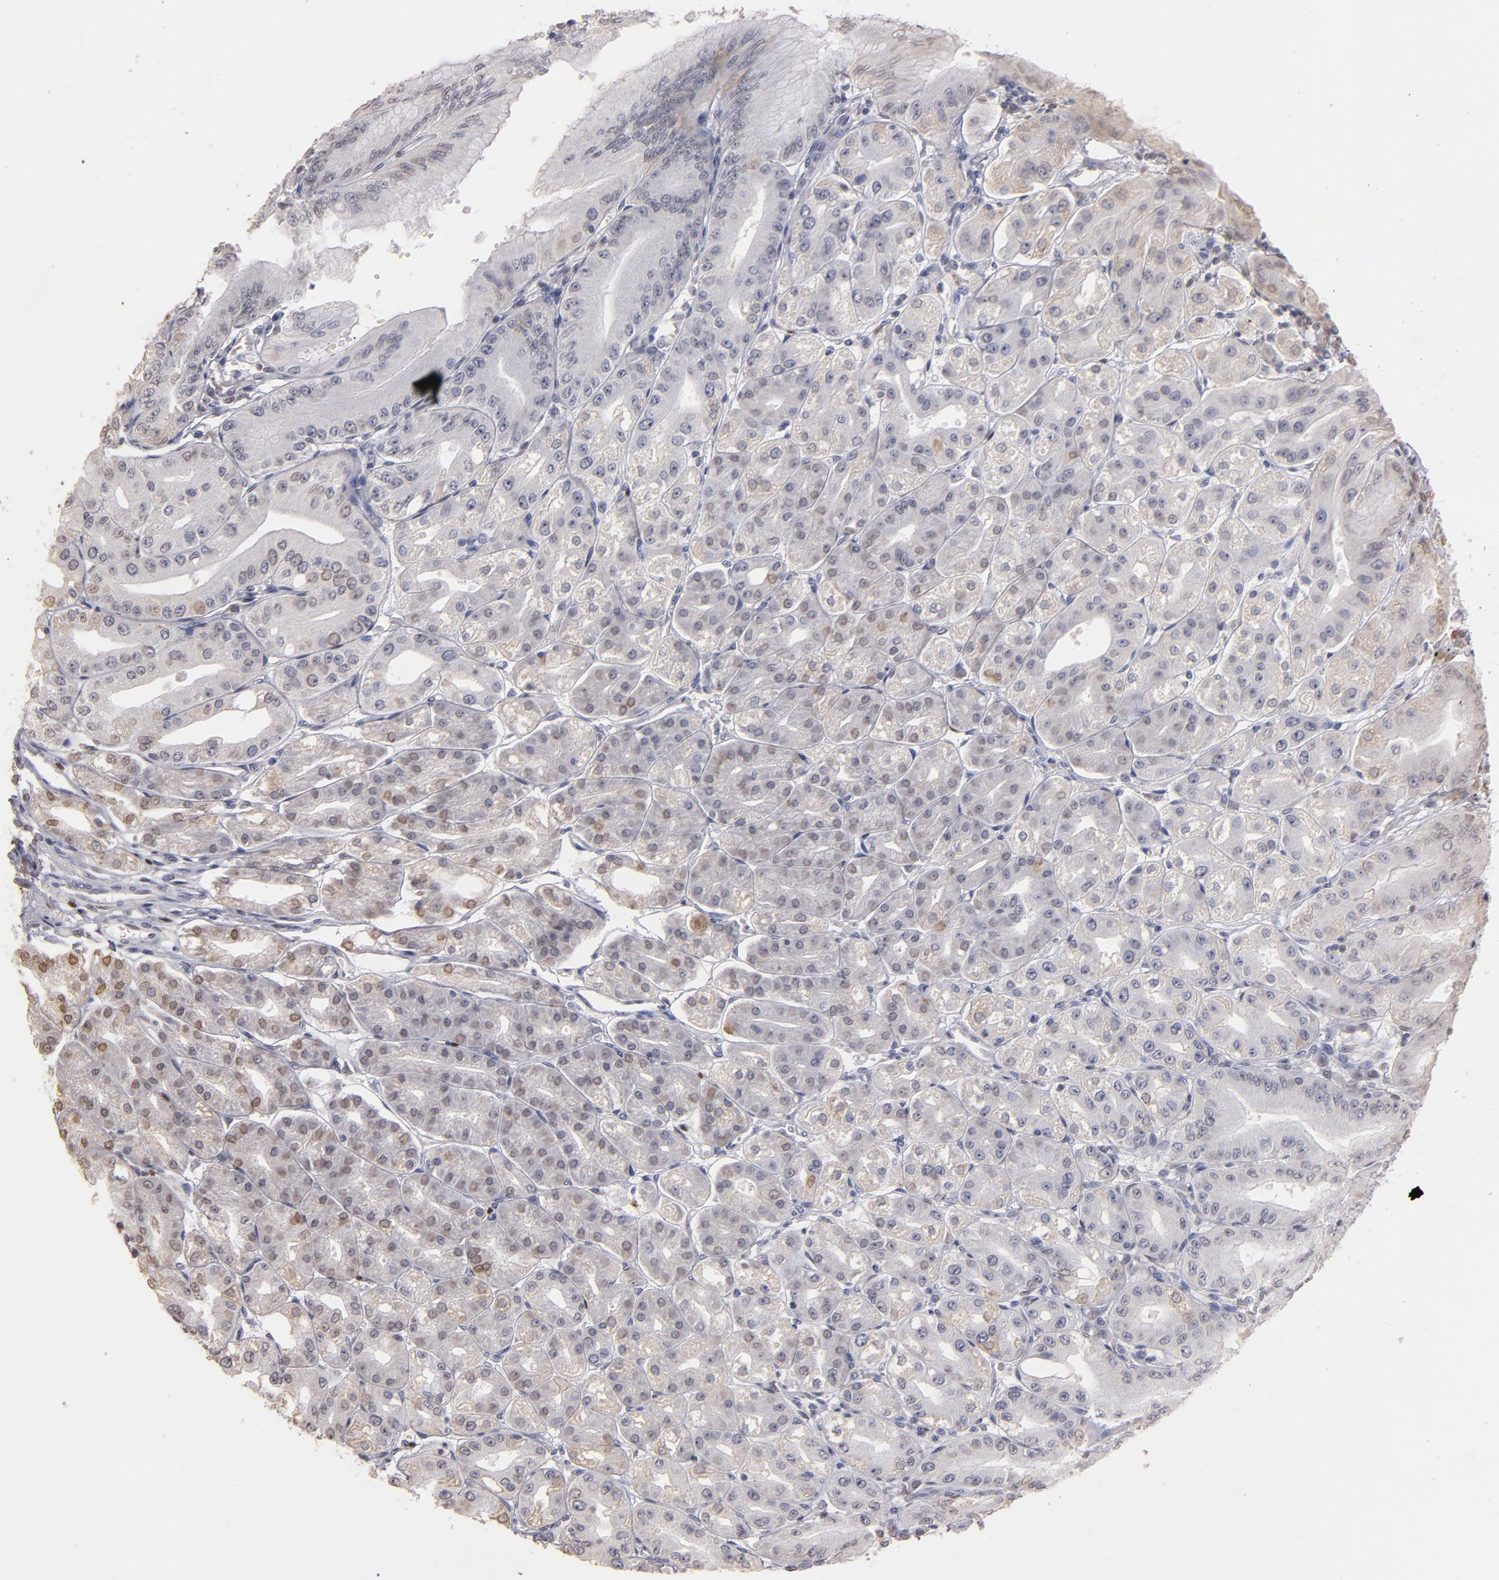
{"staining": {"intensity": "weak", "quantity": "<25%", "location": "nuclear"}, "tissue": "stomach", "cell_type": "Glandular cells", "image_type": "normal", "snomed": [{"axis": "morphology", "description": "Normal tissue, NOS"}, {"axis": "topography", "description": "Stomach, lower"}], "caption": "Glandular cells show no significant staining in benign stomach. (DAB (3,3'-diaminobenzidine) immunohistochemistry (IHC), high magnification).", "gene": "SOX10", "patient": {"sex": "male", "age": 71}}